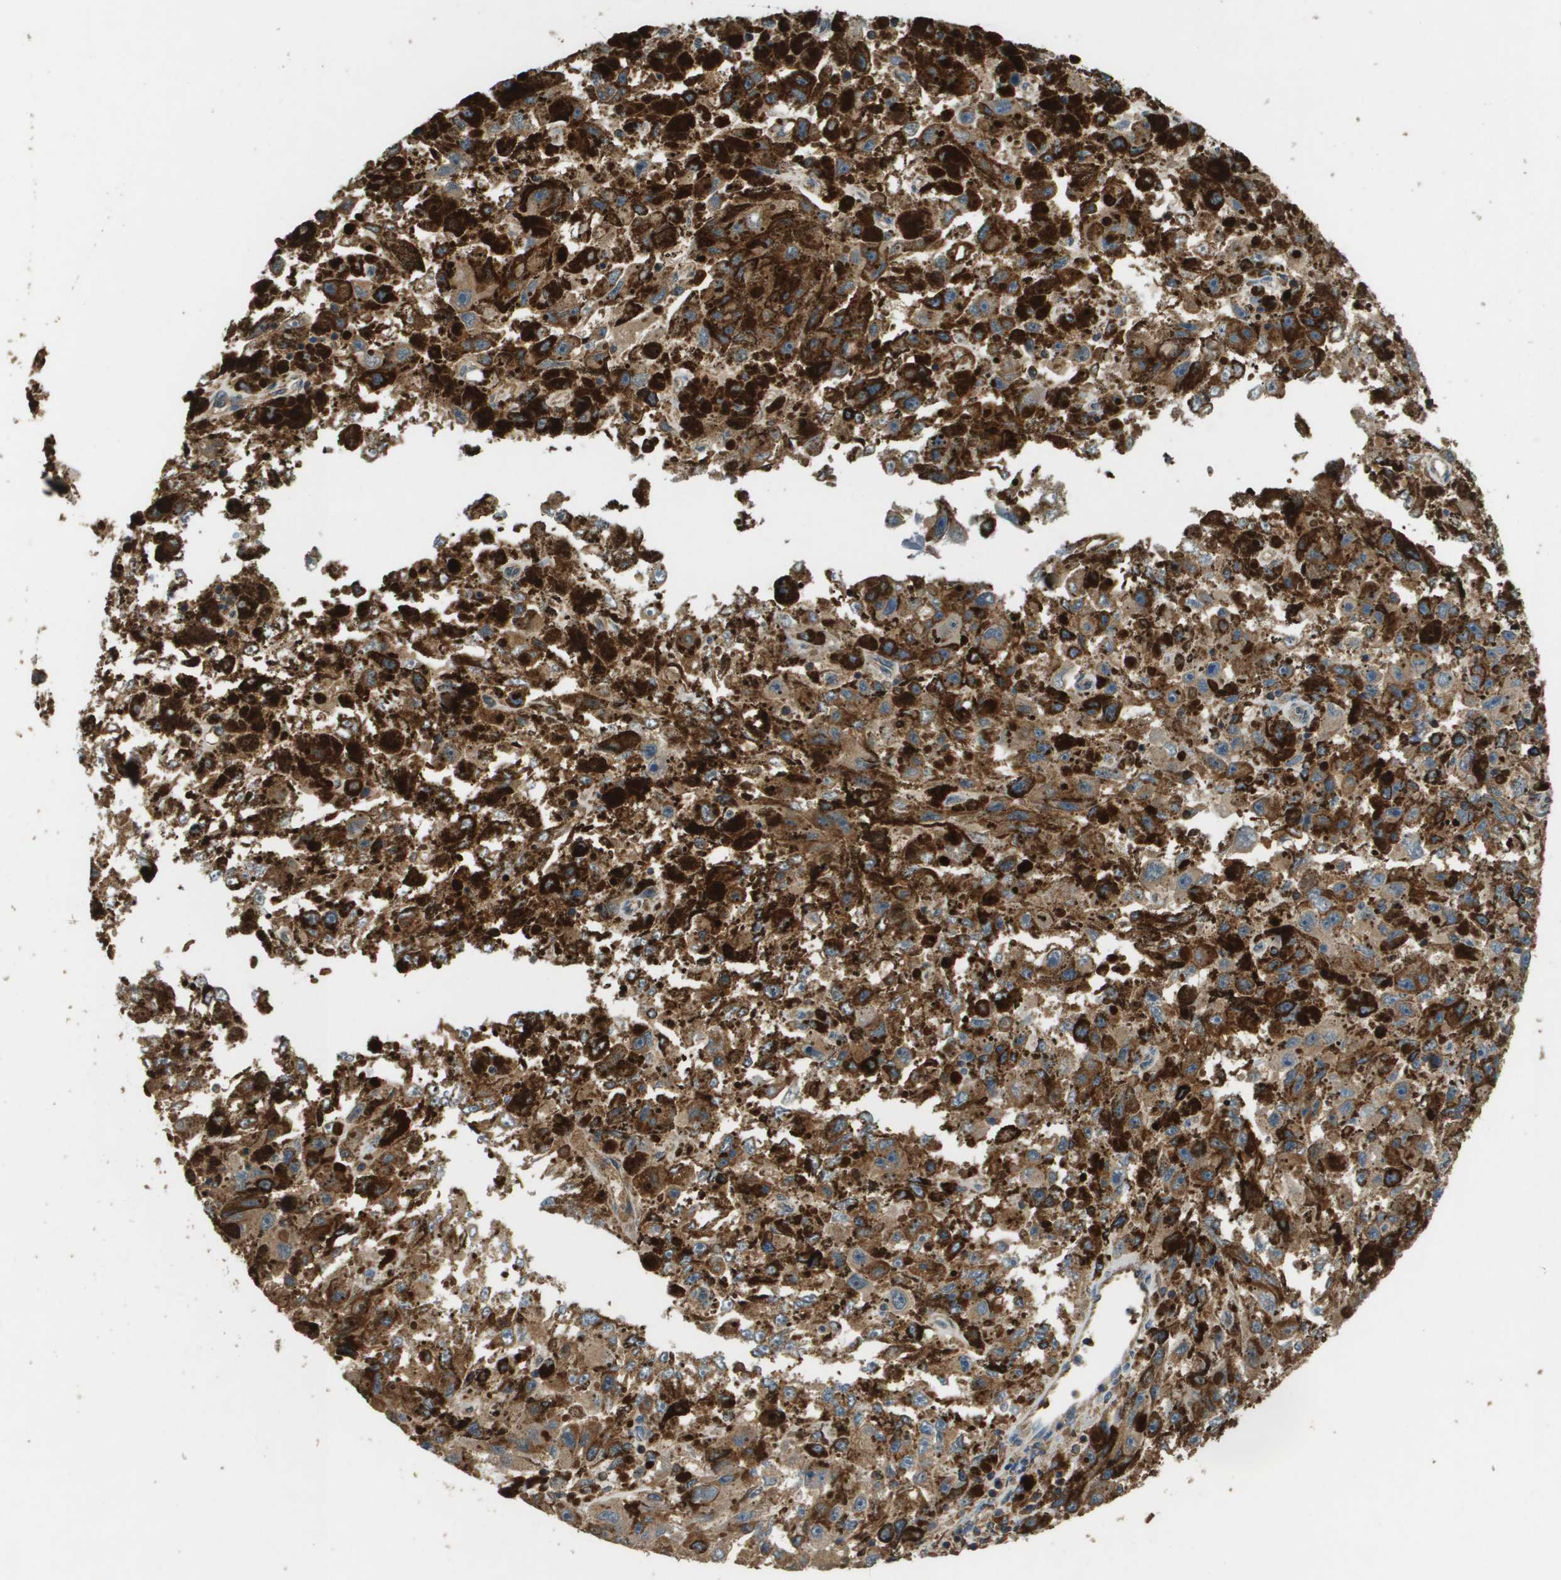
{"staining": {"intensity": "moderate", "quantity": ">75%", "location": "cytoplasmic/membranous"}, "tissue": "melanoma", "cell_type": "Tumor cells", "image_type": "cancer", "snomed": [{"axis": "morphology", "description": "Malignant melanoma, NOS"}, {"axis": "topography", "description": "Skin"}], "caption": "Protein staining of malignant melanoma tissue demonstrates moderate cytoplasmic/membranous expression in approximately >75% of tumor cells.", "gene": "MS4A7", "patient": {"sex": "female", "age": 104}}